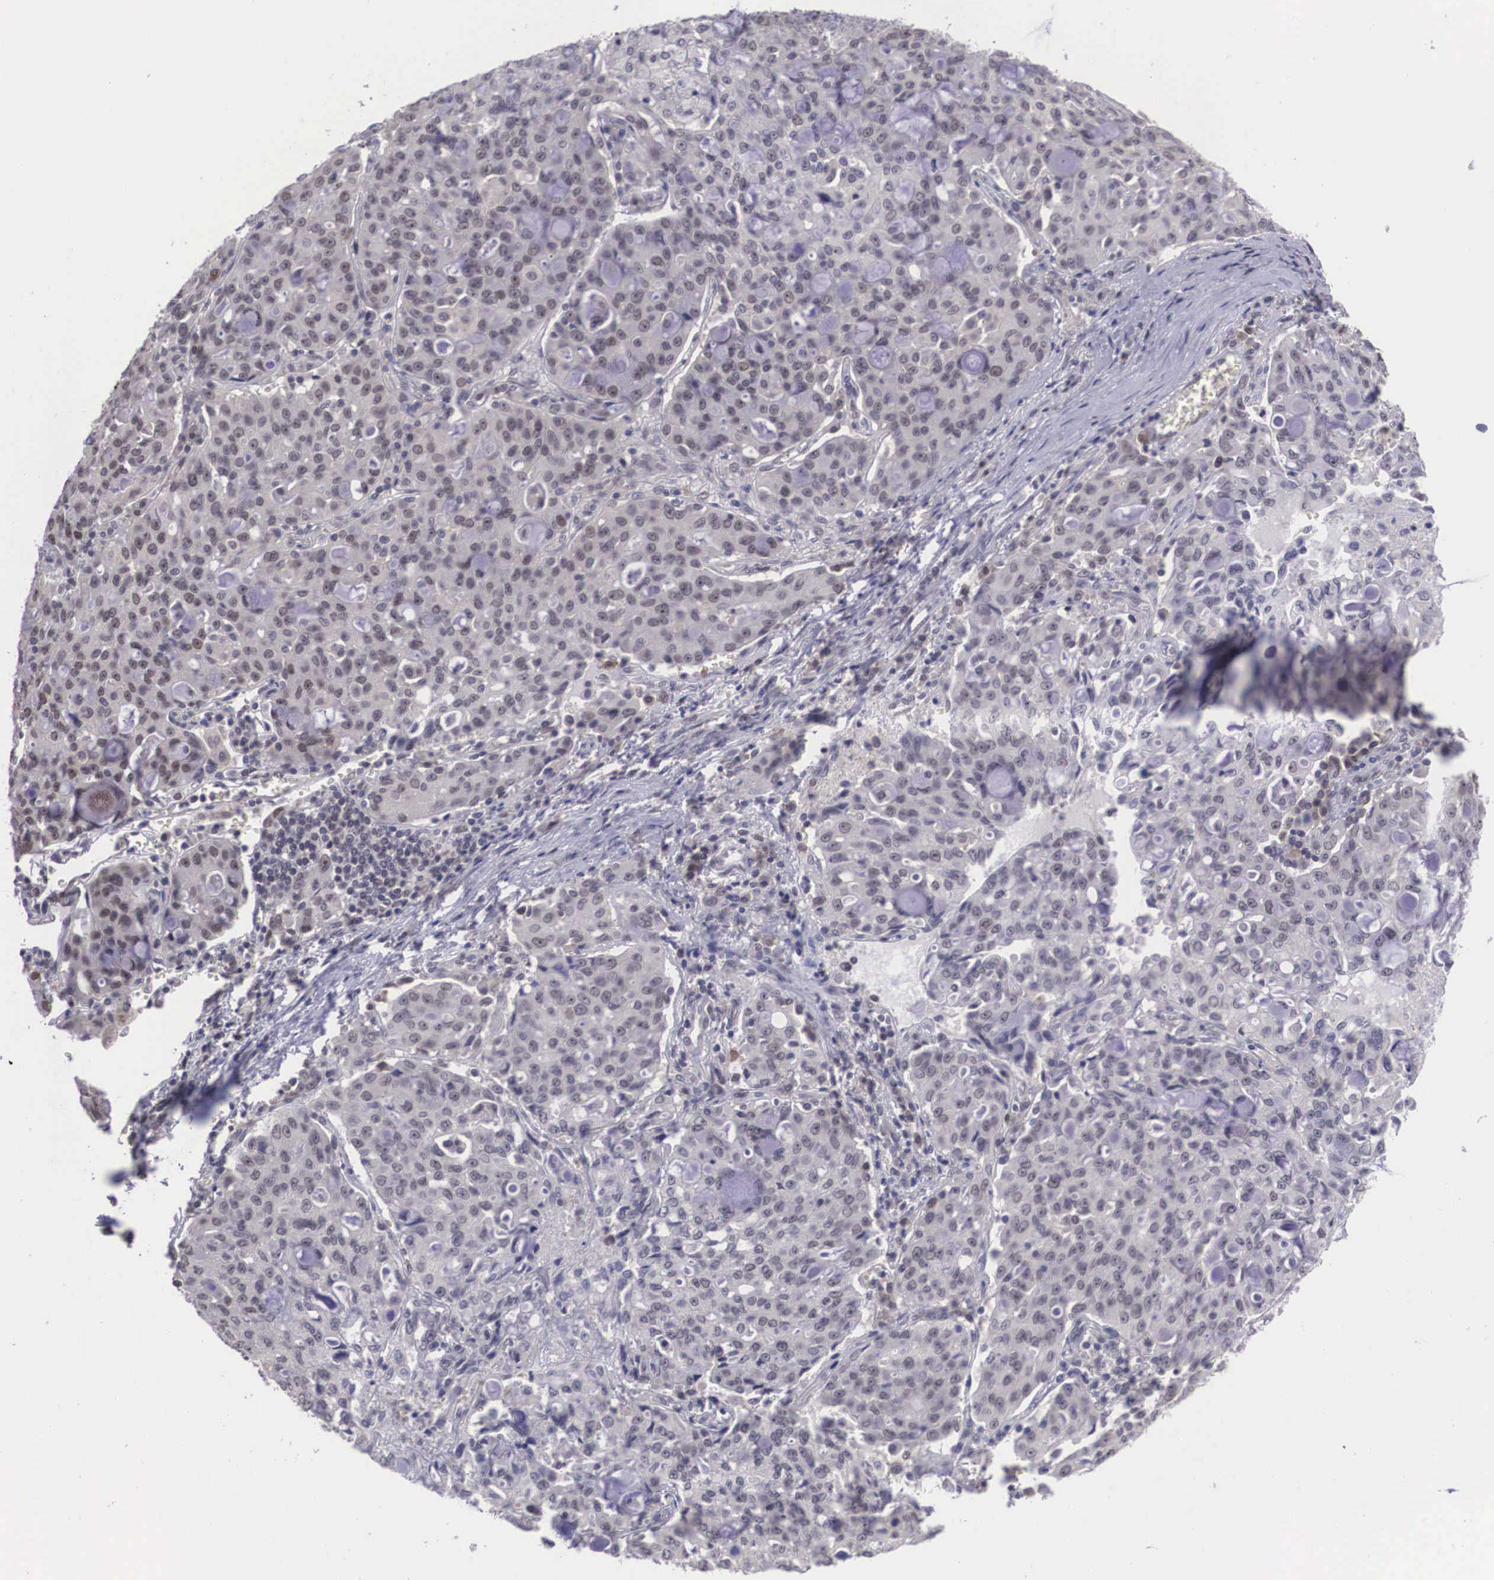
{"staining": {"intensity": "weak", "quantity": "<25%", "location": "nuclear"}, "tissue": "lung cancer", "cell_type": "Tumor cells", "image_type": "cancer", "snomed": [{"axis": "morphology", "description": "Adenocarcinoma, NOS"}, {"axis": "topography", "description": "Lung"}], "caption": "An image of human lung adenocarcinoma is negative for staining in tumor cells. (DAB immunohistochemistry (IHC) visualized using brightfield microscopy, high magnification).", "gene": "ZNF275", "patient": {"sex": "female", "age": 44}}